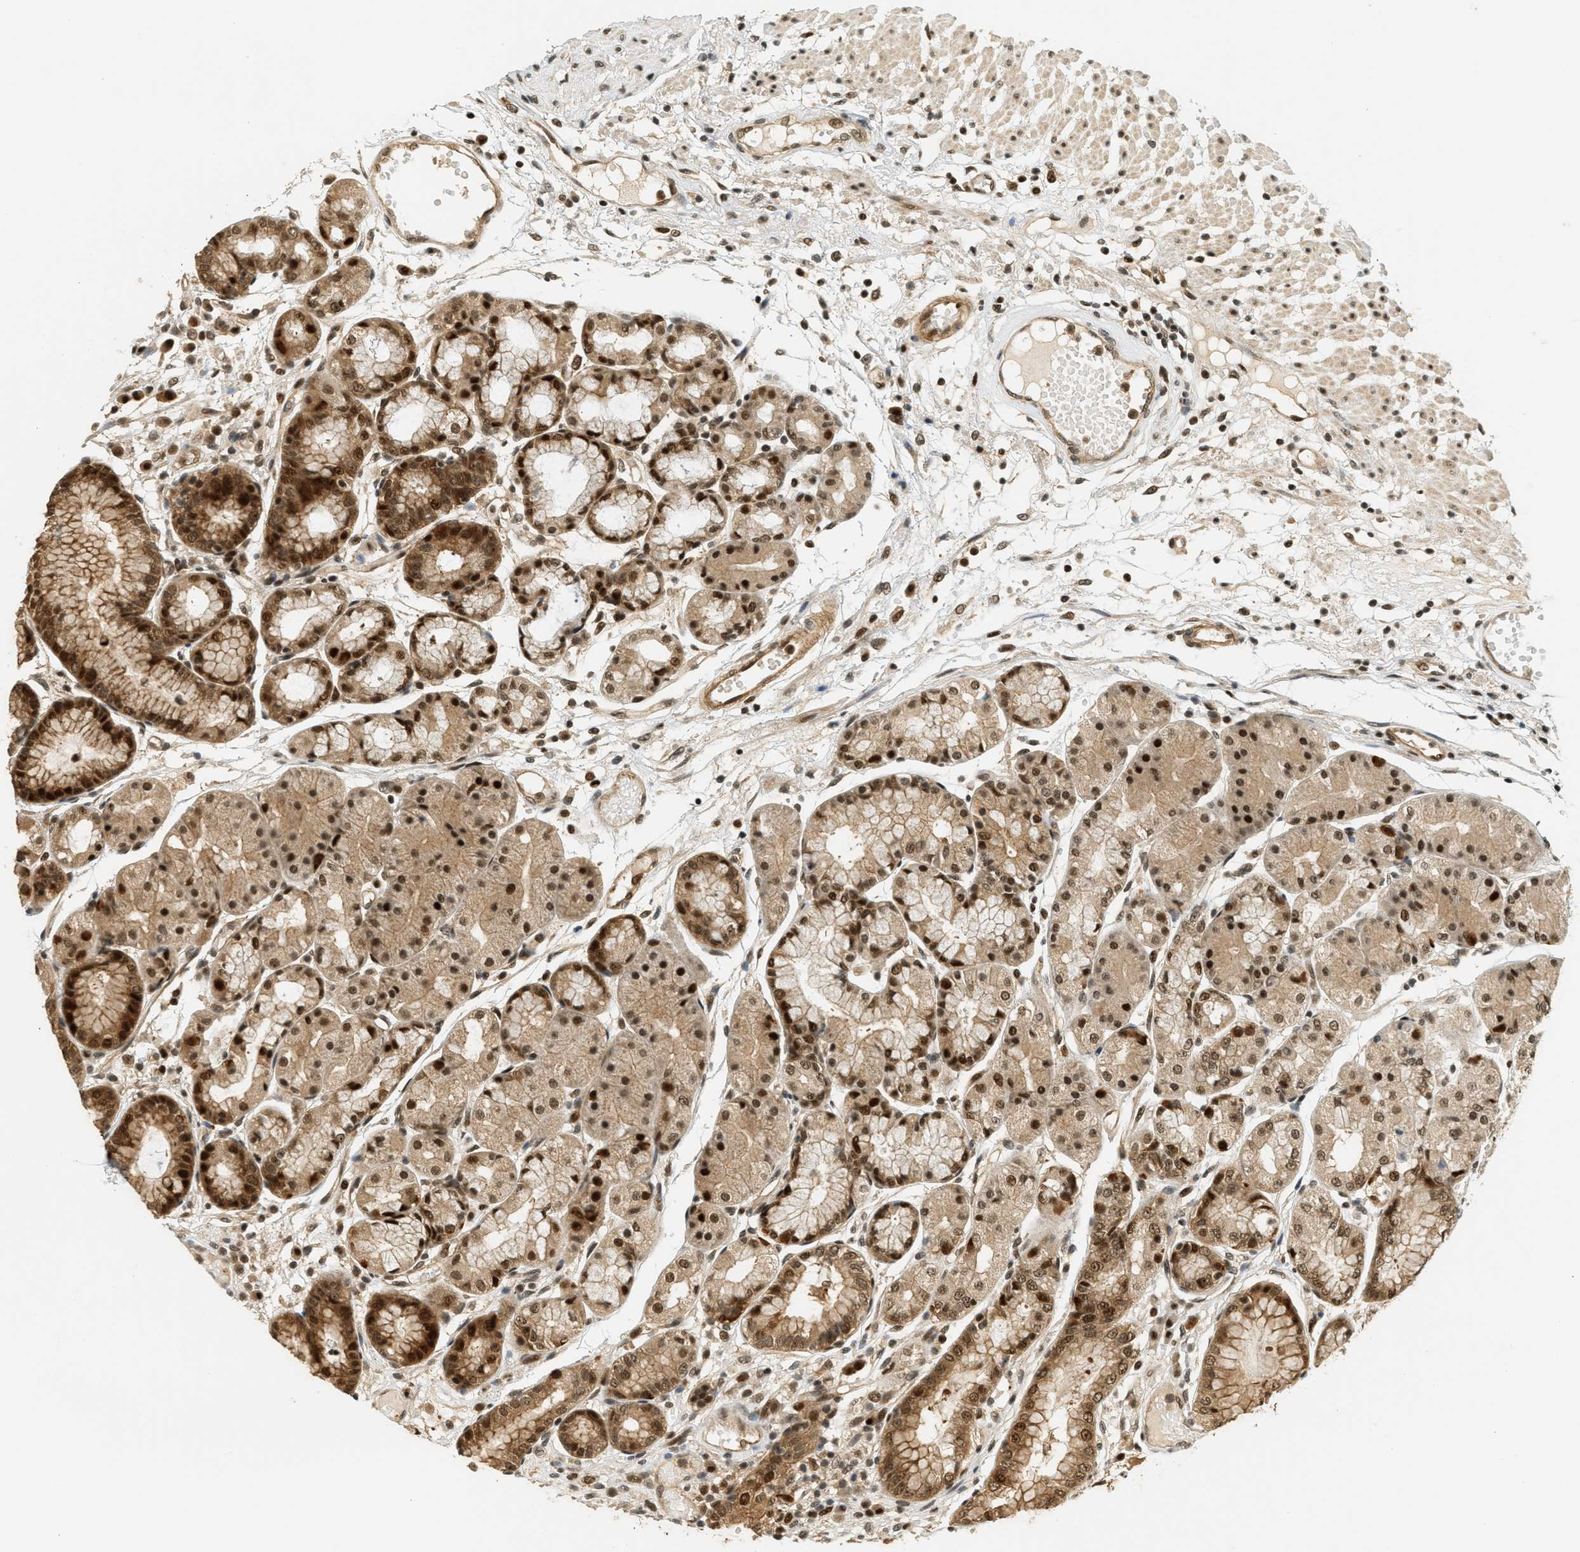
{"staining": {"intensity": "strong", "quantity": ">75%", "location": "cytoplasmic/membranous,nuclear"}, "tissue": "stomach", "cell_type": "Glandular cells", "image_type": "normal", "snomed": [{"axis": "morphology", "description": "Normal tissue, NOS"}, {"axis": "topography", "description": "Stomach, upper"}], "caption": "Human stomach stained with a protein marker demonstrates strong staining in glandular cells.", "gene": "FOXM1", "patient": {"sex": "male", "age": 72}}